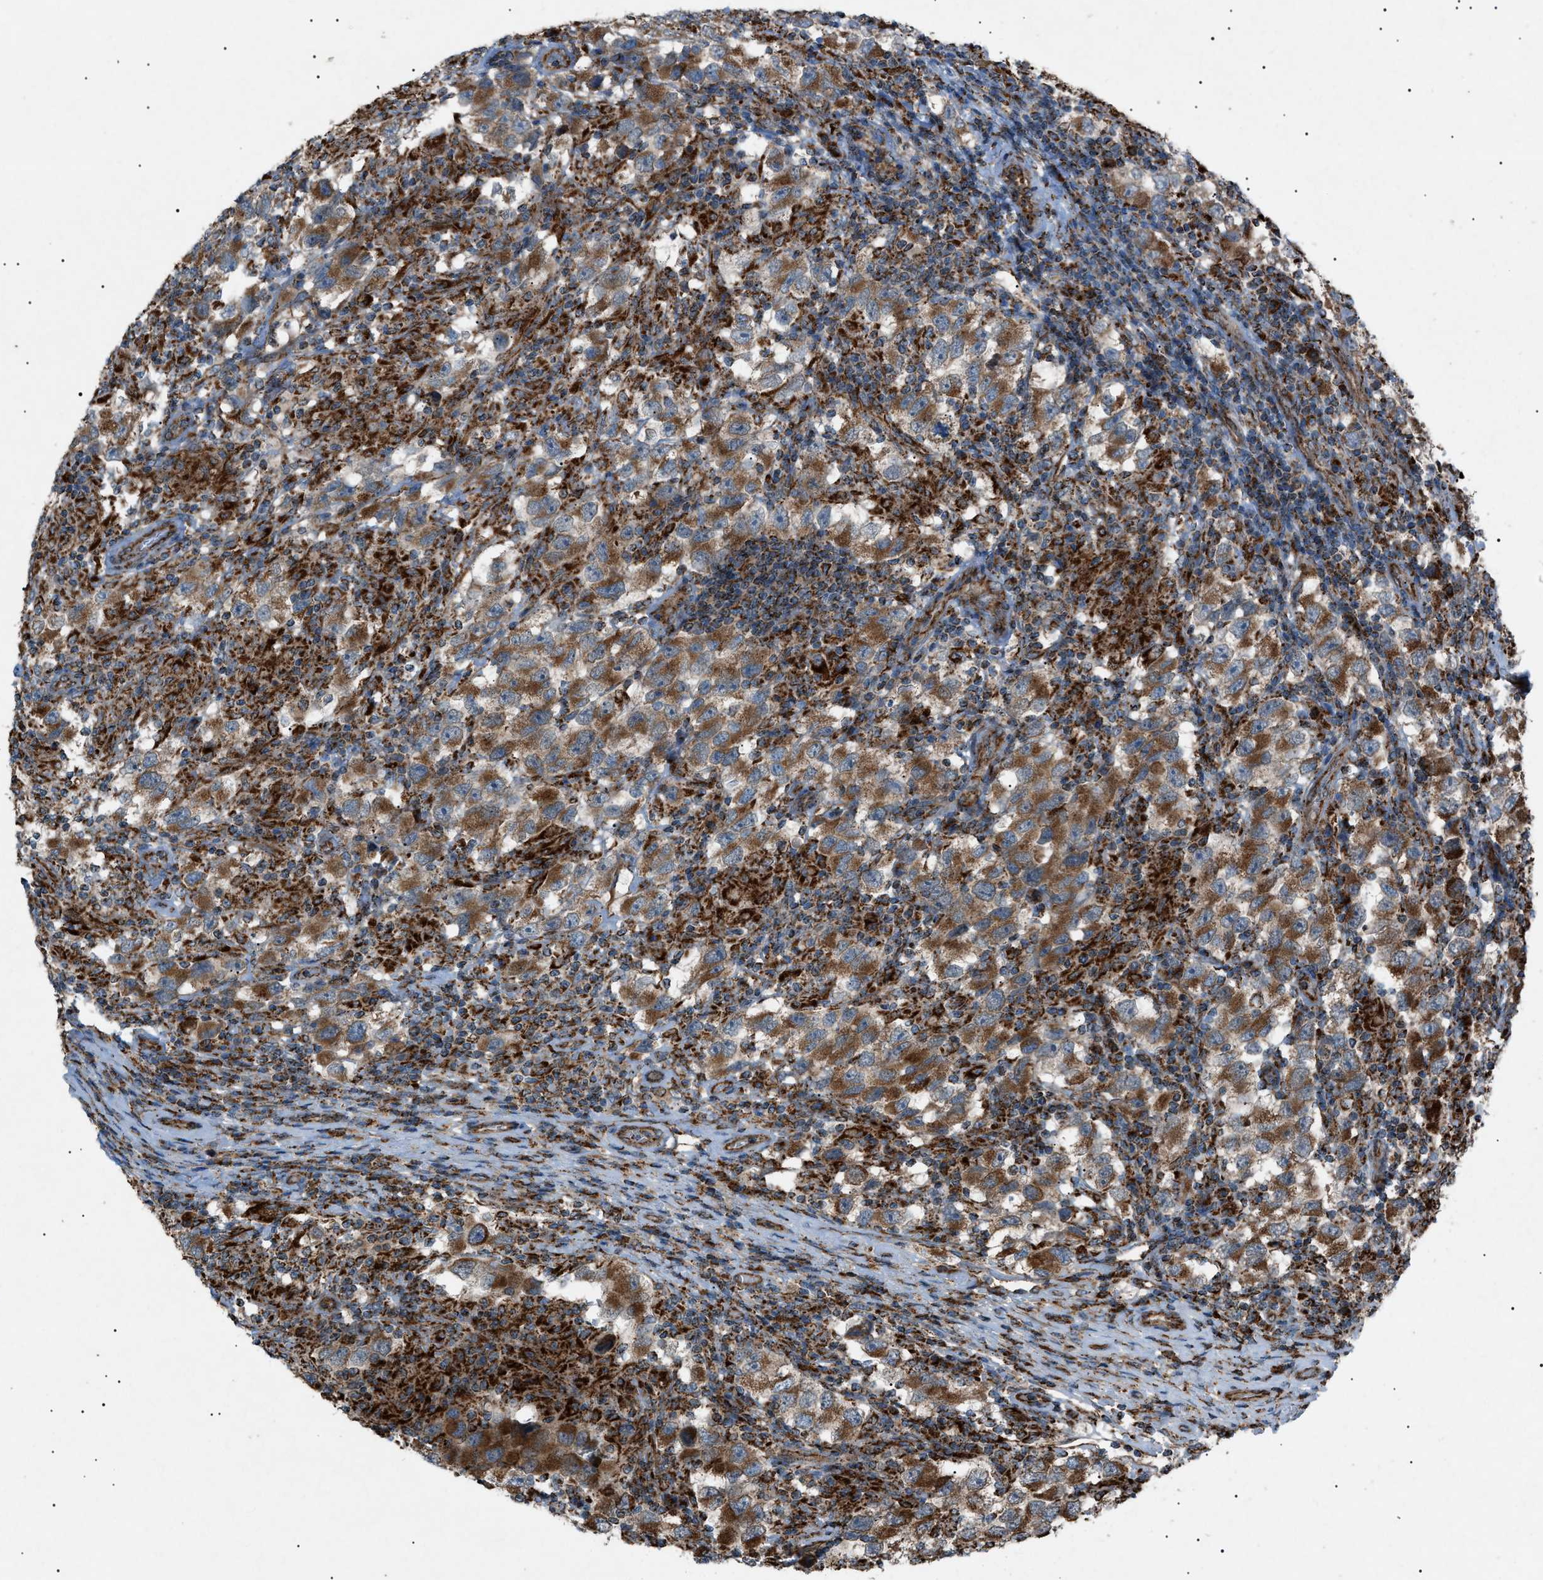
{"staining": {"intensity": "moderate", "quantity": ">75%", "location": "cytoplasmic/membranous"}, "tissue": "testis cancer", "cell_type": "Tumor cells", "image_type": "cancer", "snomed": [{"axis": "morphology", "description": "Carcinoma, Embryonal, NOS"}, {"axis": "topography", "description": "Testis"}], "caption": "The histopathology image demonstrates staining of testis cancer (embryonal carcinoma), revealing moderate cytoplasmic/membranous protein staining (brown color) within tumor cells.", "gene": "C1GALT1C1", "patient": {"sex": "male", "age": 21}}